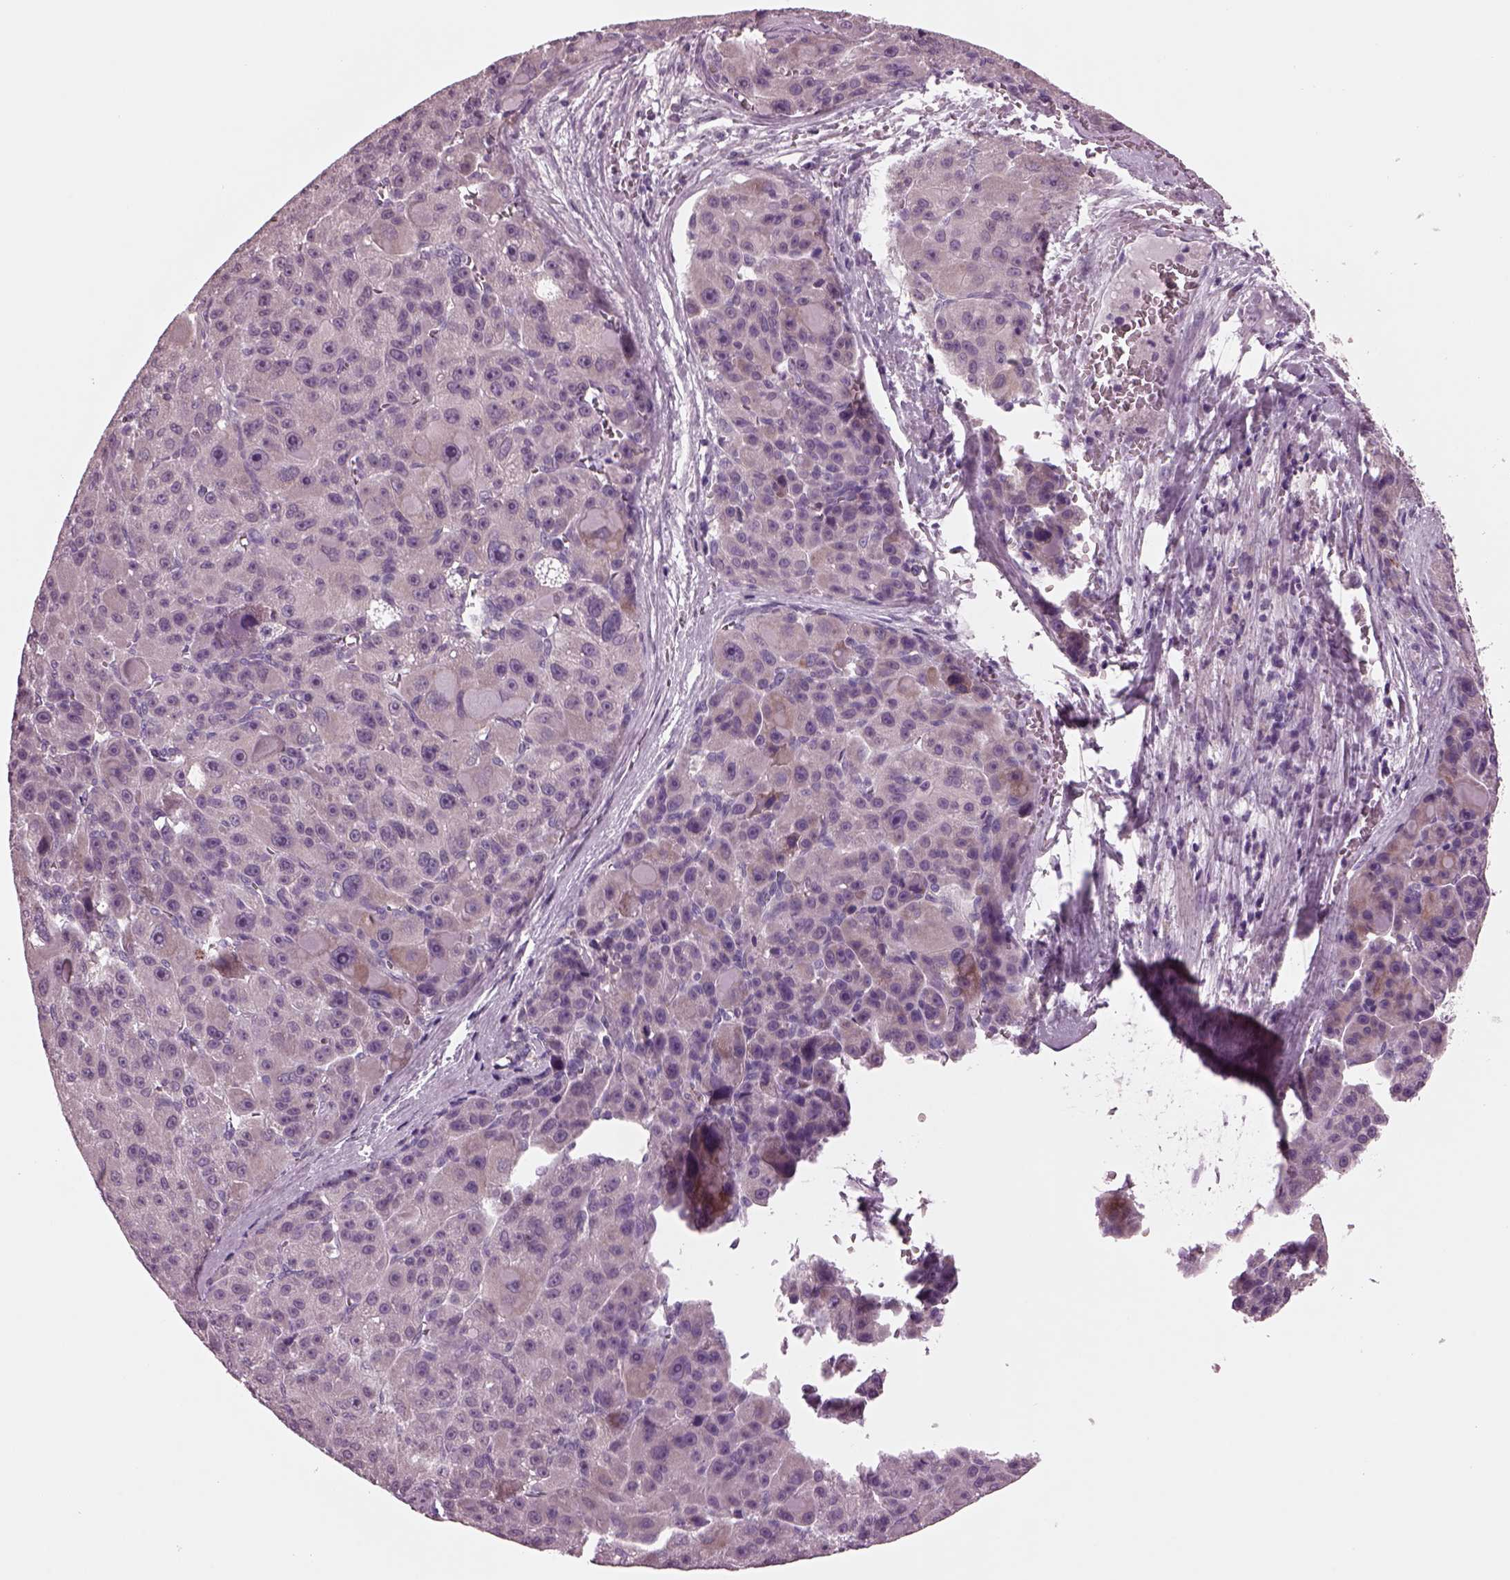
{"staining": {"intensity": "weak", "quantity": "<25%", "location": "cytoplasmic/membranous"}, "tissue": "liver cancer", "cell_type": "Tumor cells", "image_type": "cancer", "snomed": [{"axis": "morphology", "description": "Carcinoma, Hepatocellular, NOS"}, {"axis": "topography", "description": "Liver"}], "caption": "A histopathology image of hepatocellular carcinoma (liver) stained for a protein displays no brown staining in tumor cells.", "gene": "AP4M1", "patient": {"sex": "male", "age": 76}}